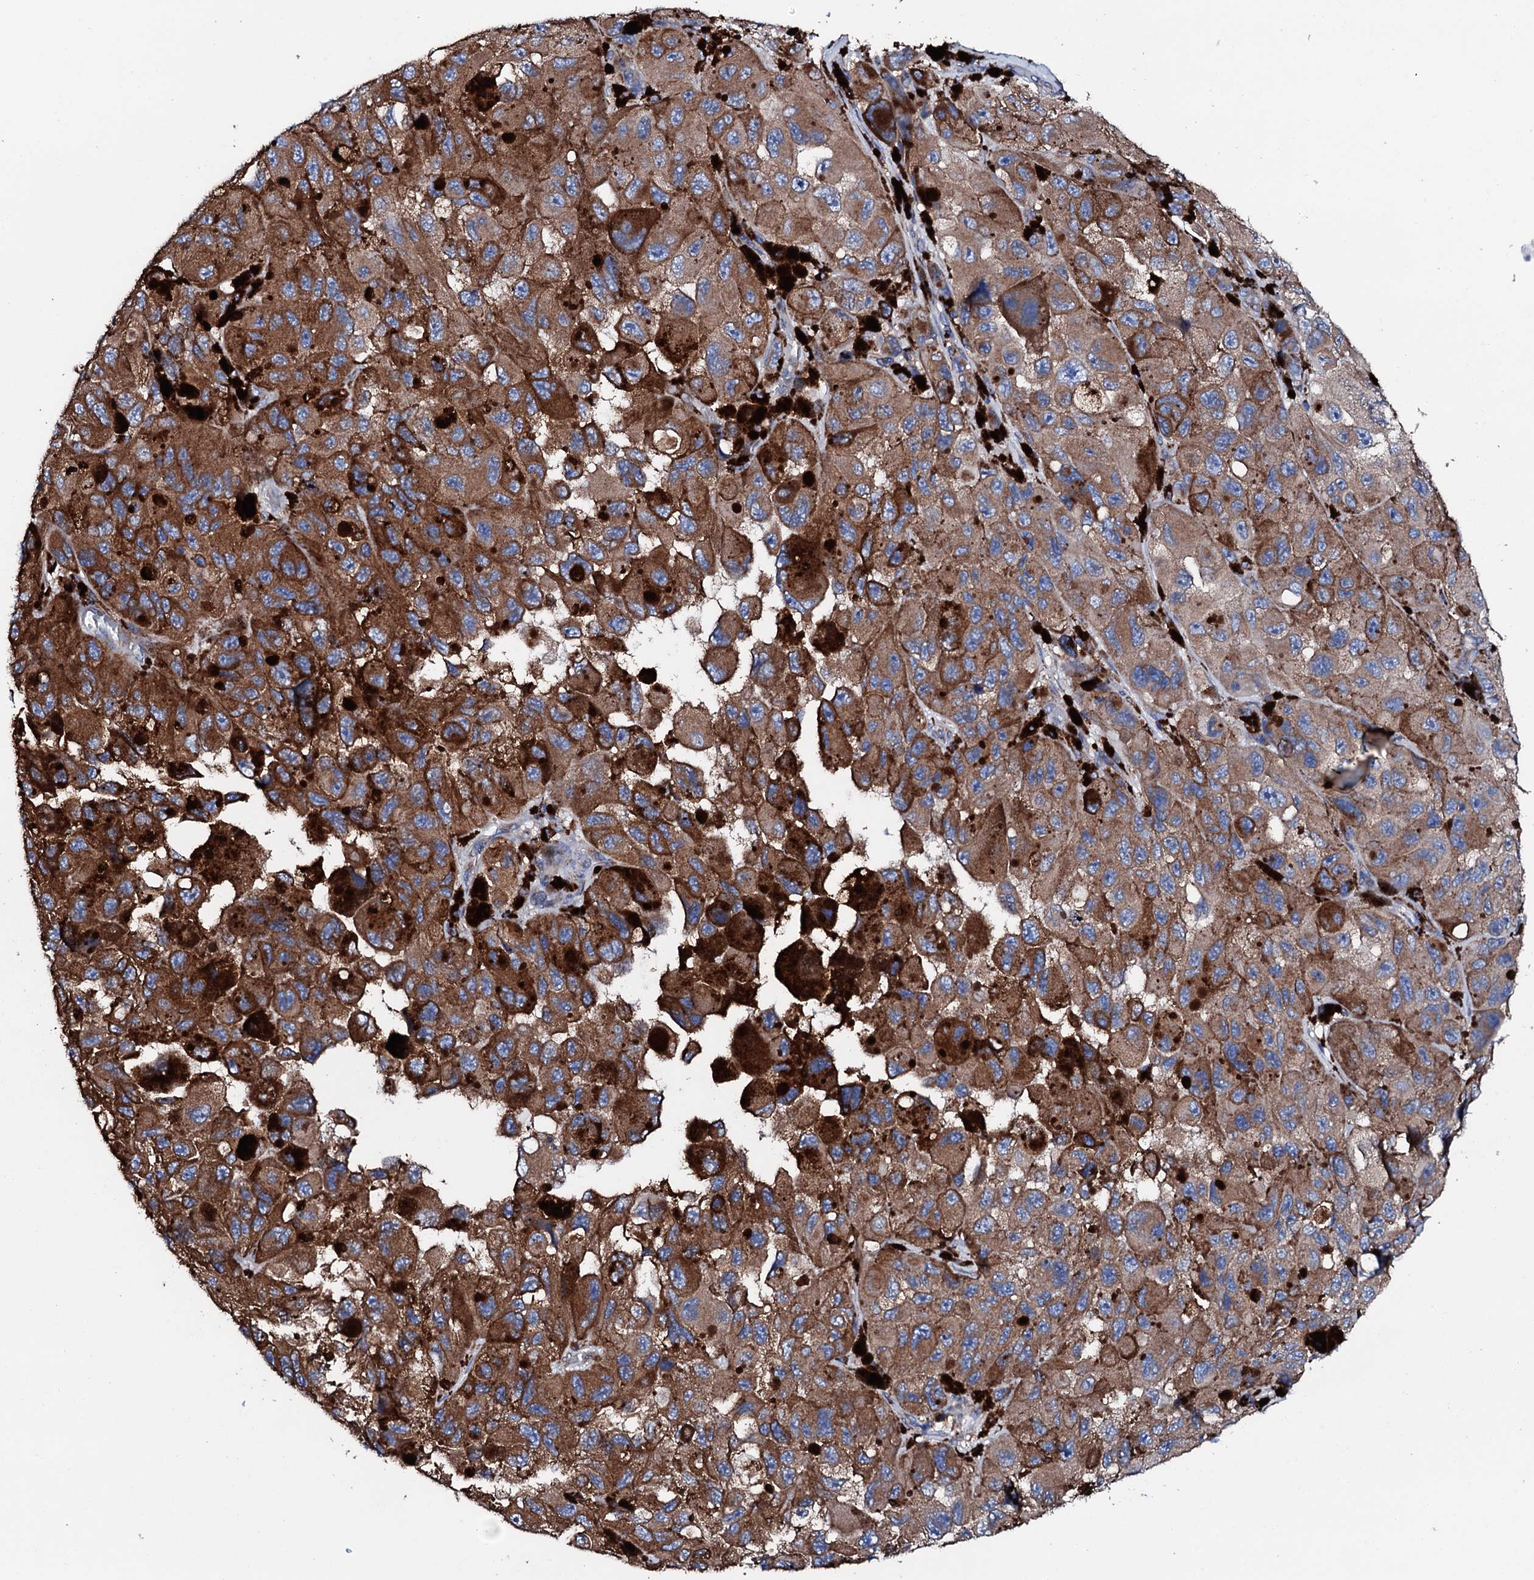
{"staining": {"intensity": "moderate", "quantity": ">75%", "location": "cytoplasmic/membranous"}, "tissue": "melanoma", "cell_type": "Tumor cells", "image_type": "cancer", "snomed": [{"axis": "morphology", "description": "Malignant melanoma, NOS"}, {"axis": "topography", "description": "Skin"}], "caption": "Moderate cytoplasmic/membranous expression is appreciated in about >75% of tumor cells in malignant melanoma.", "gene": "AMDHD1", "patient": {"sex": "female", "age": 73}}